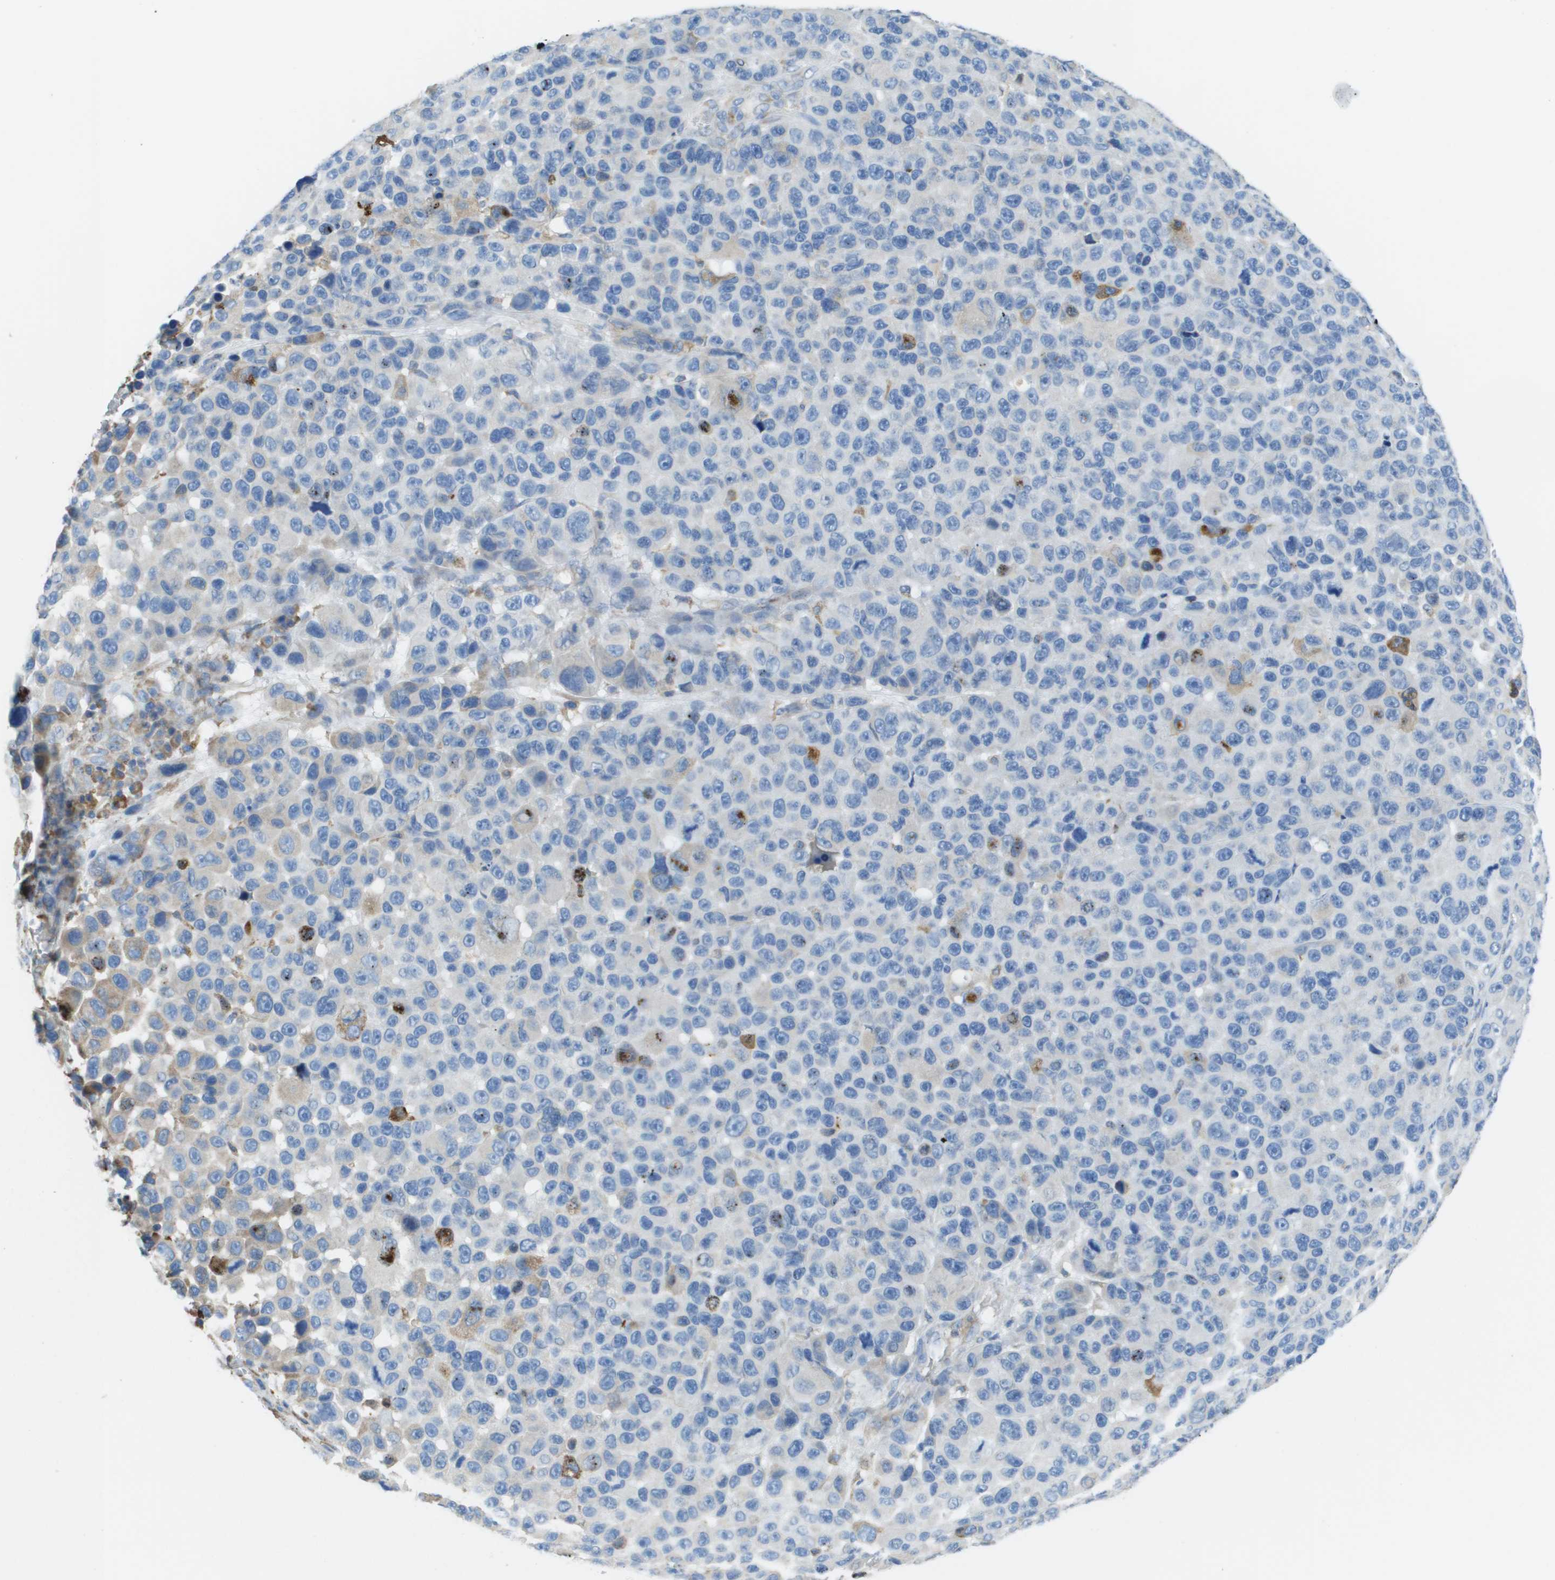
{"staining": {"intensity": "negative", "quantity": "none", "location": "none"}, "tissue": "melanoma", "cell_type": "Tumor cells", "image_type": "cancer", "snomed": [{"axis": "morphology", "description": "Malignant melanoma, NOS"}, {"axis": "topography", "description": "Skin"}], "caption": "Tumor cells are negative for brown protein staining in malignant melanoma. (DAB (3,3'-diaminobenzidine) immunohistochemistry with hematoxylin counter stain).", "gene": "SDR42E1", "patient": {"sex": "male", "age": 53}}